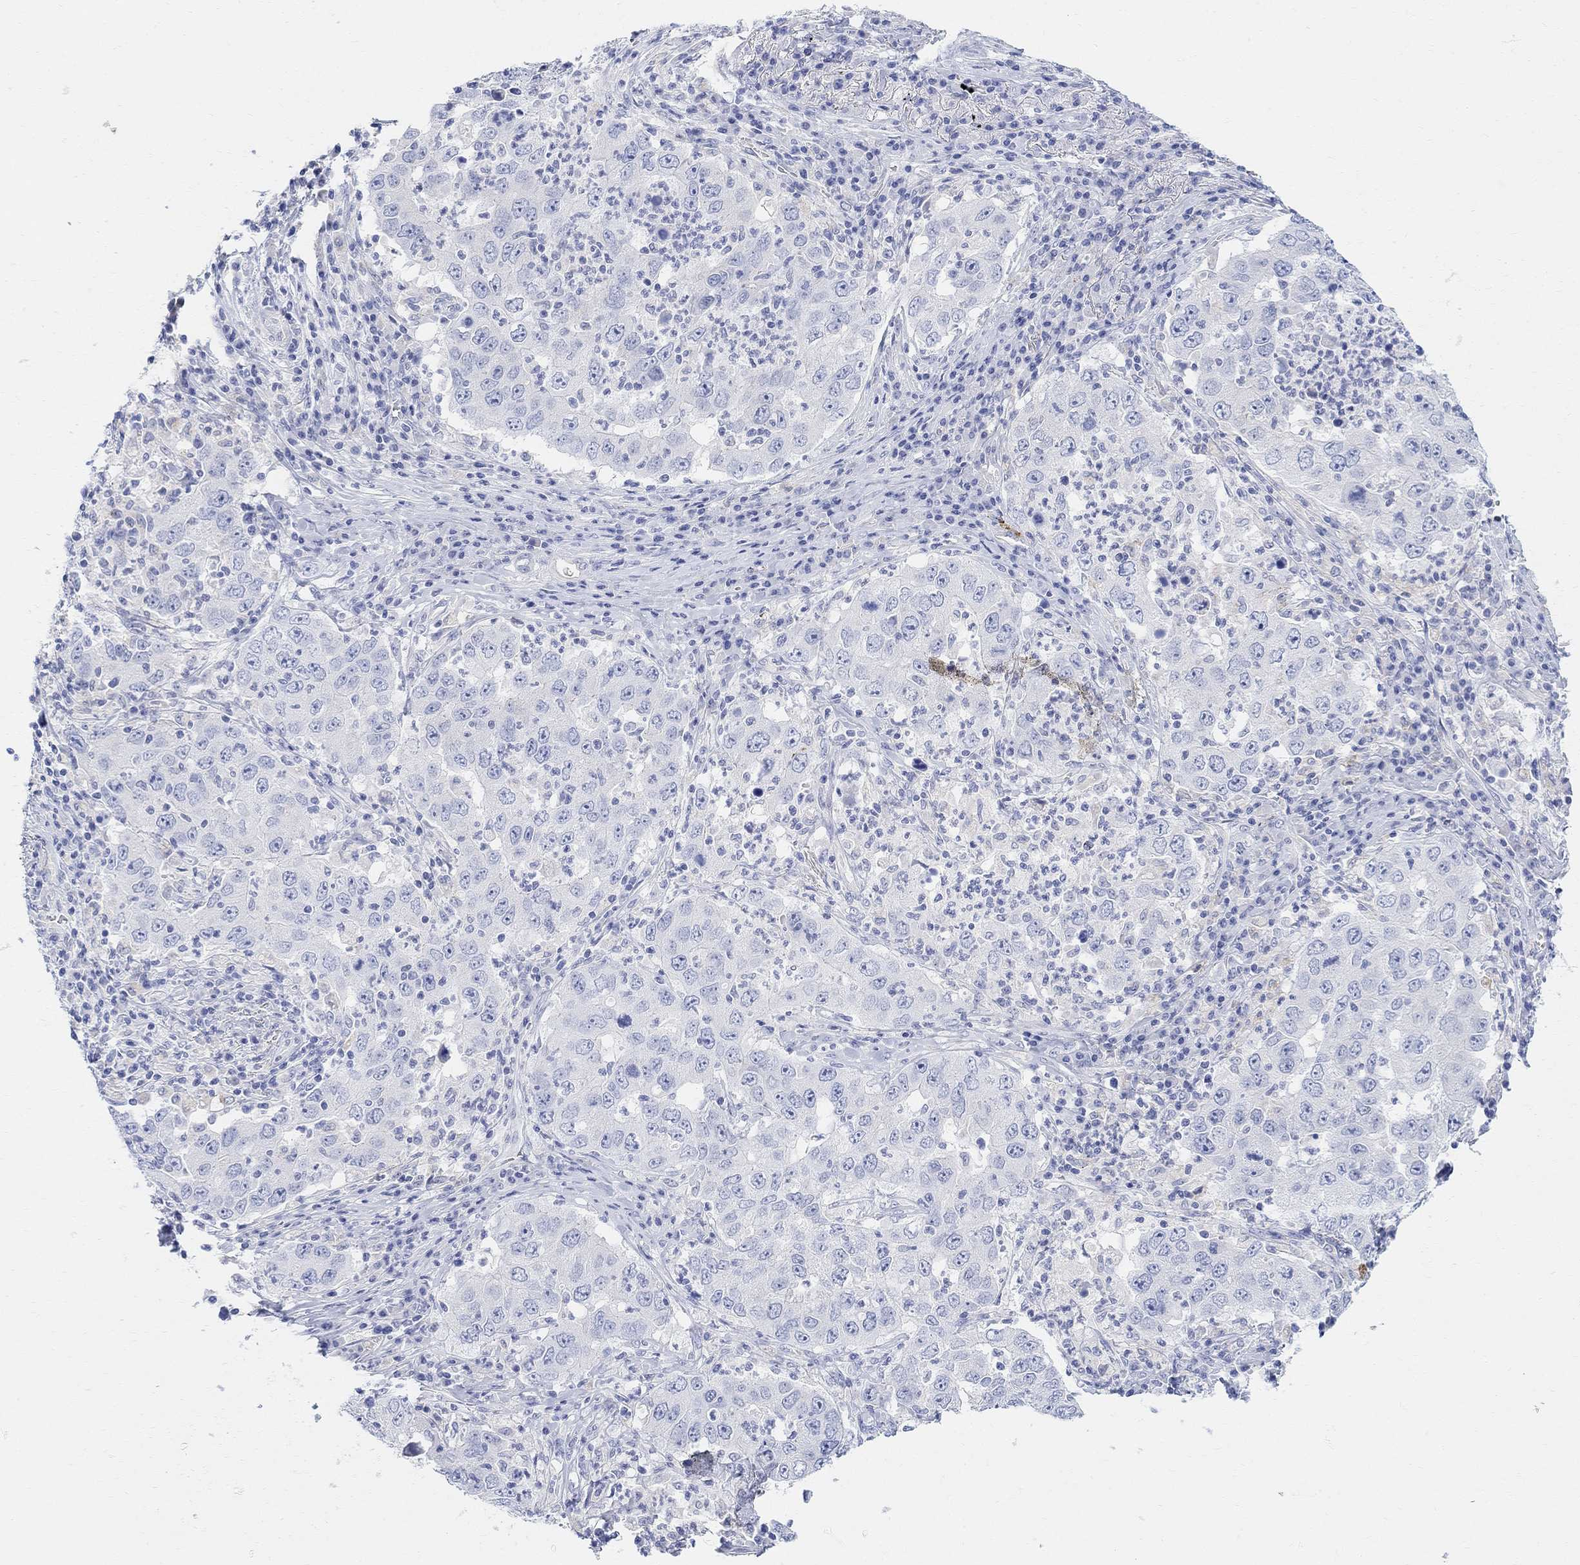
{"staining": {"intensity": "negative", "quantity": "none", "location": "none"}, "tissue": "lung cancer", "cell_type": "Tumor cells", "image_type": "cancer", "snomed": [{"axis": "morphology", "description": "Adenocarcinoma, NOS"}, {"axis": "topography", "description": "Lung"}], "caption": "Immunohistochemical staining of human lung cancer exhibits no significant staining in tumor cells. (Immunohistochemistry (ihc), brightfield microscopy, high magnification).", "gene": "RETNLB", "patient": {"sex": "male", "age": 73}}